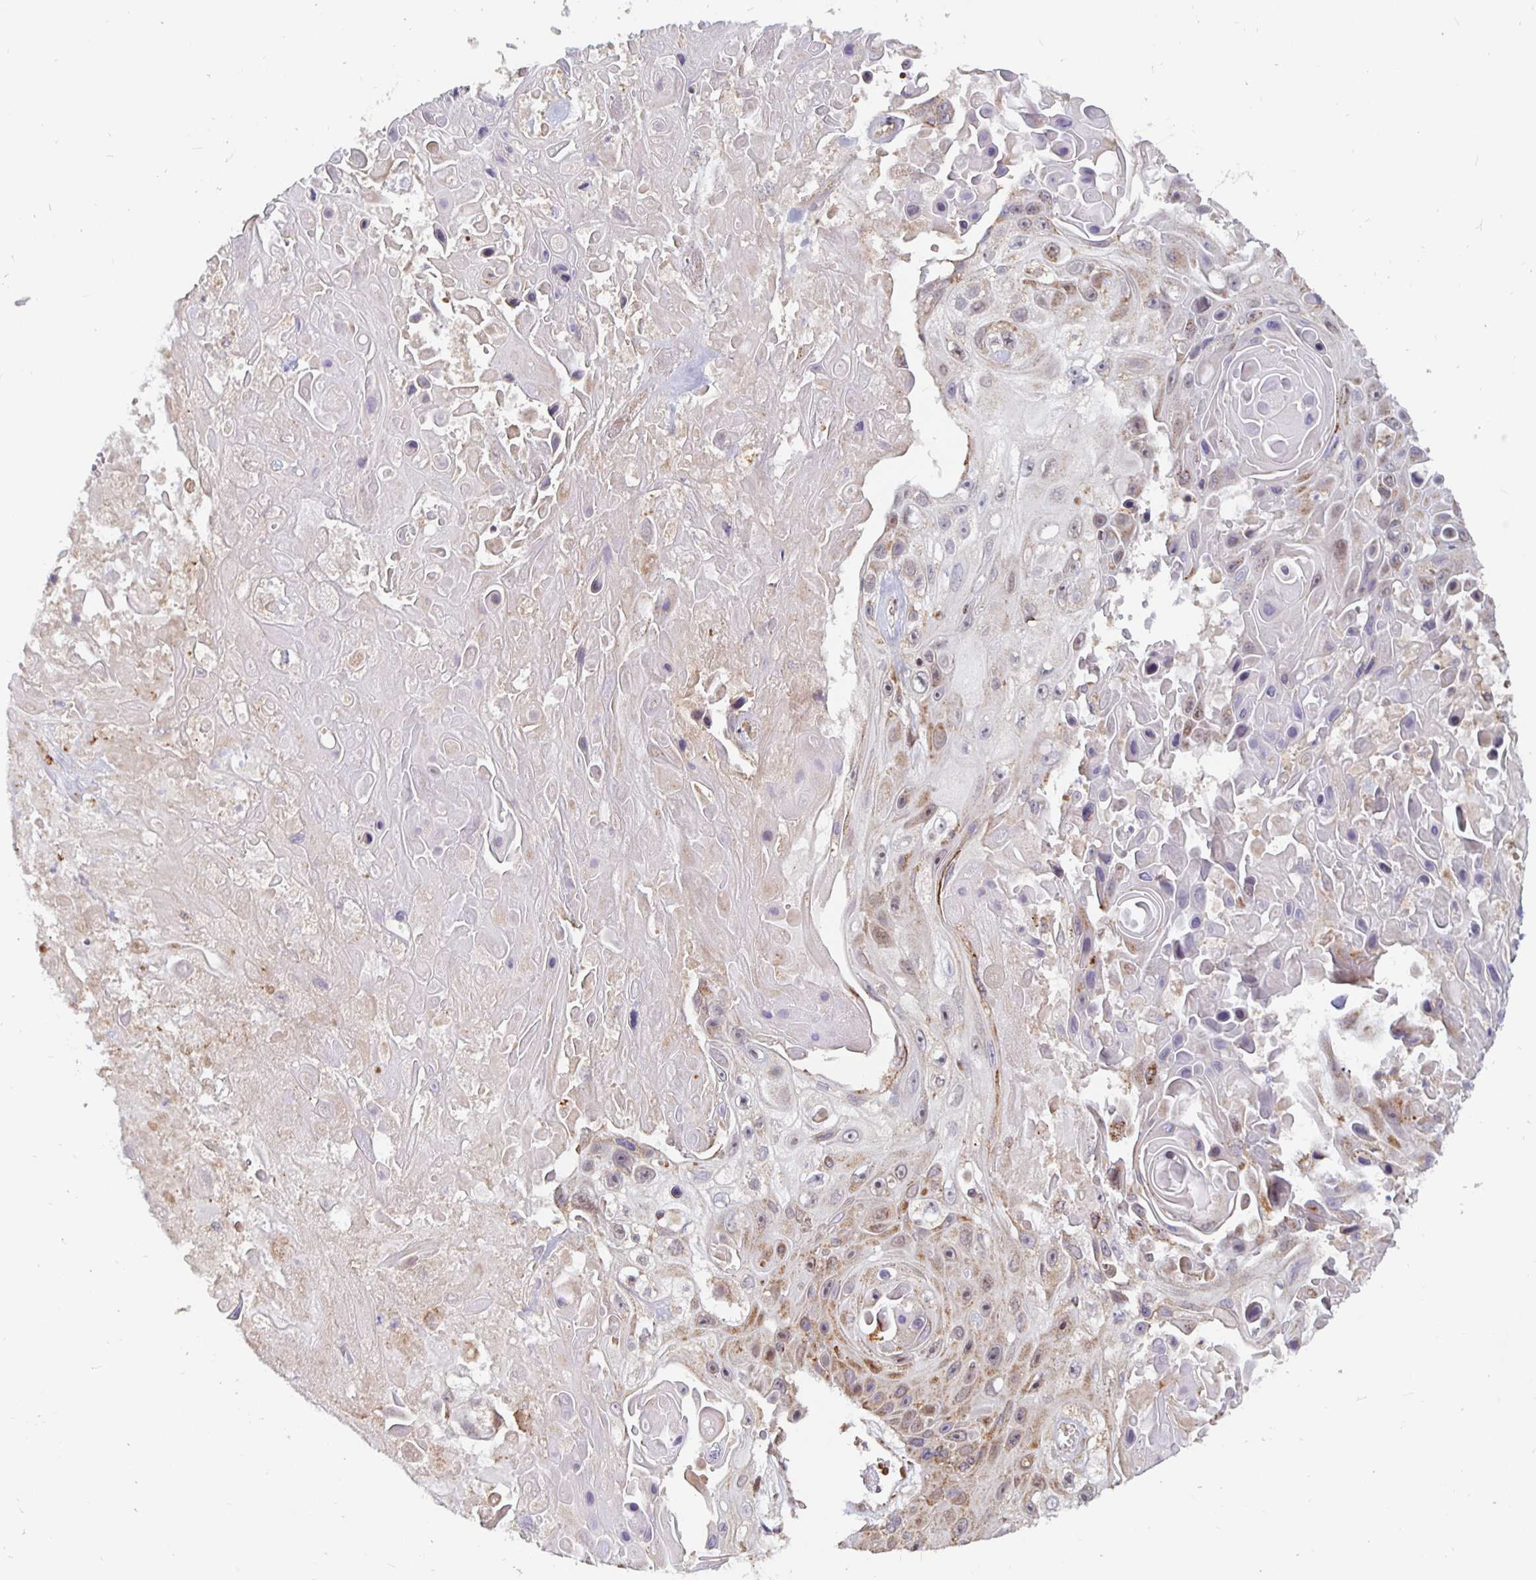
{"staining": {"intensity": "weak", "quantity": "<25%", "location": "cytoplasmic/membranous"}, "tissue": "skin cancer", "cell_type": "Tumor cells", "image_type": "cancer", "snomed": [{"axis": "morphology", "description": "Squamous cell carcinoma, NOS"}, {"axis": "topography", "description": "Skin"}], "caption": "There is no significant positivity in tumor cells of skin cancer. (DAB (3,3'-diaminobenzidine) immunohistochemistry visualized using brightfield microscopy, high magnification).", "gene": "MRPL28", "patient": {"sex": "male", "age": 82}}